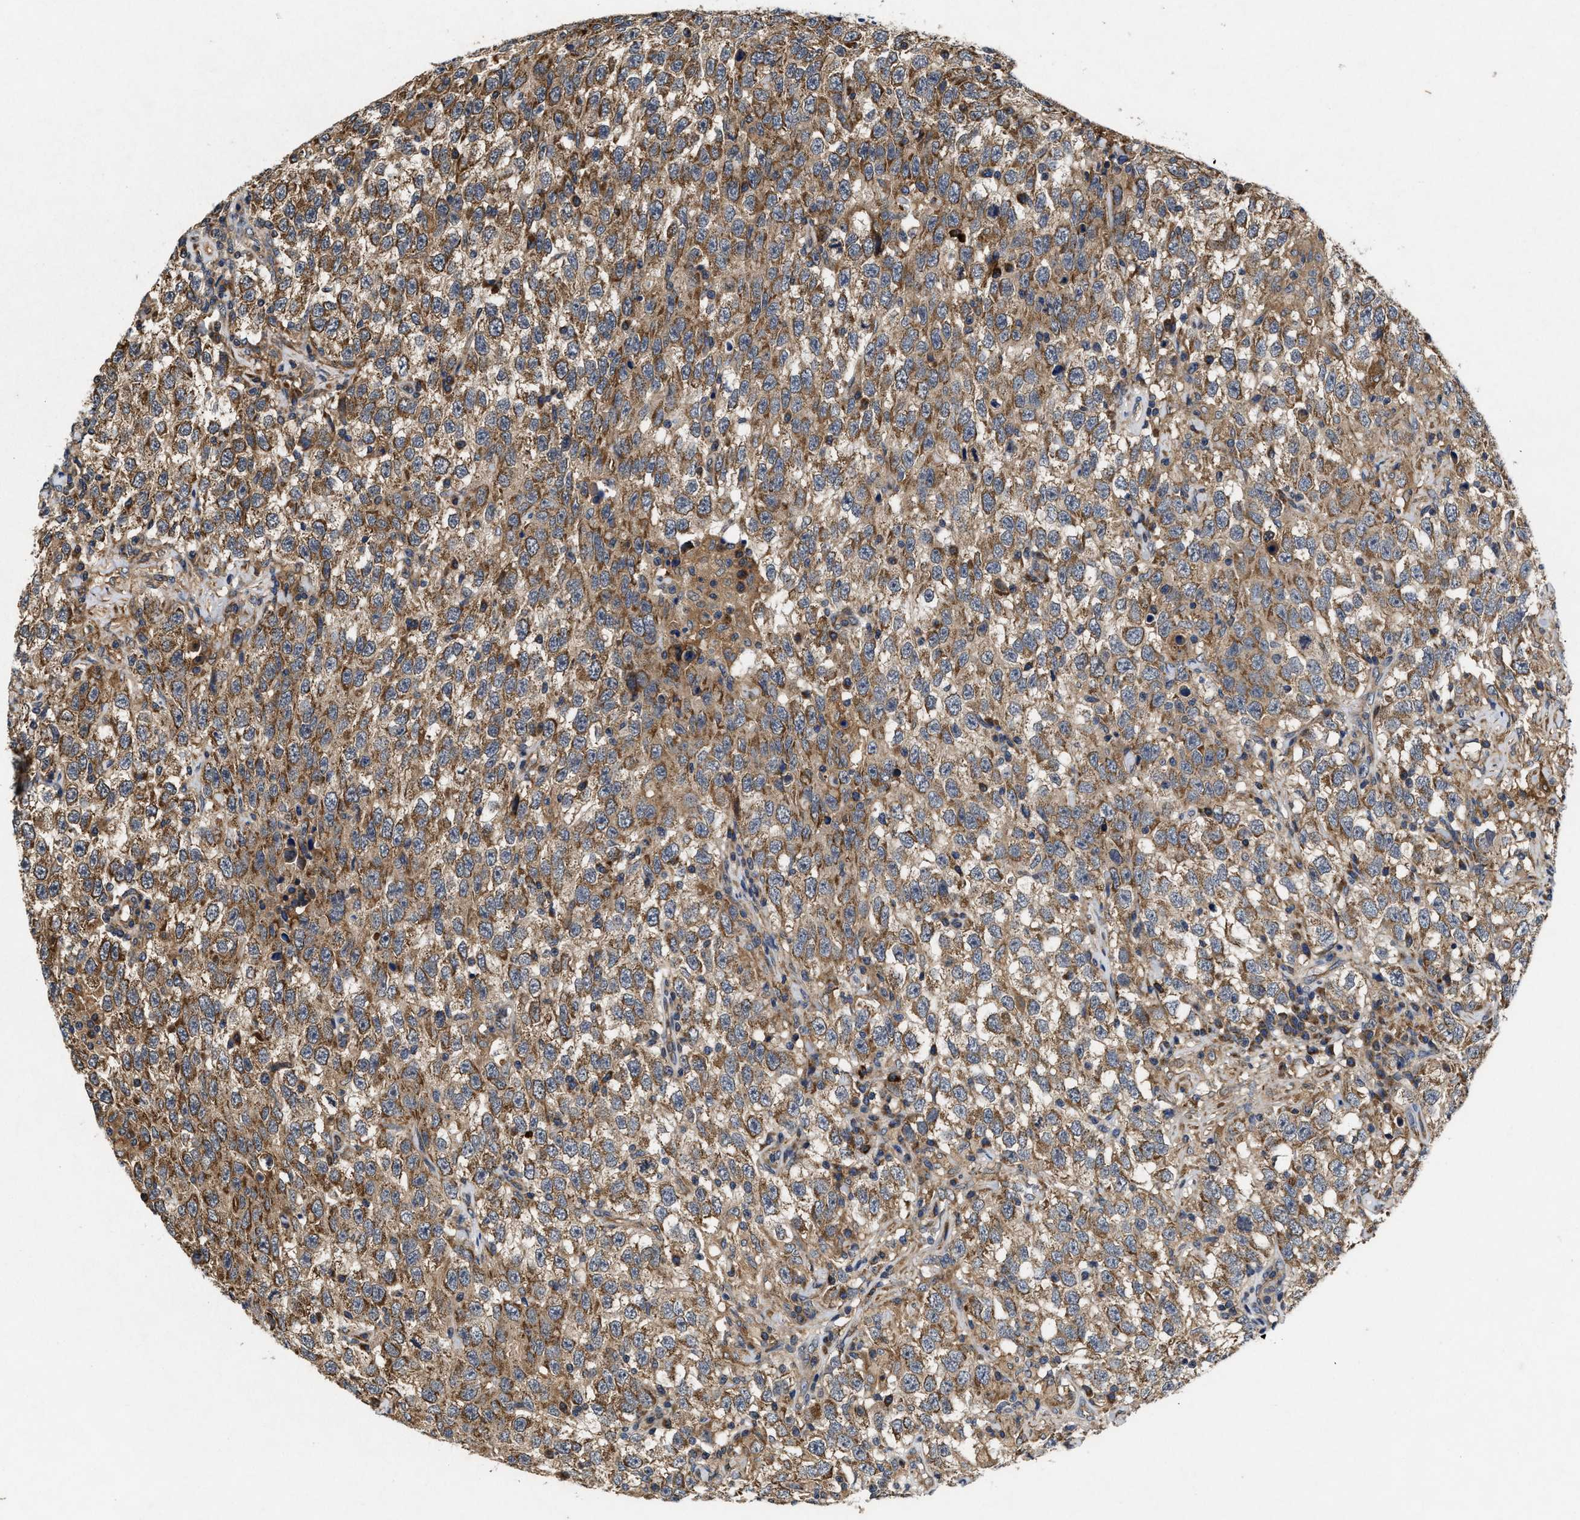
{"staining": {"intensity": "moderate", "quantity": ">75%", "location": "cytoplasmic/membranous"}, "tissue": "testis cancer", "cell_type": "Tumor cells", "image_type": "cancer", "snomed": [{"axis": "morphology", "description": "Seminoma, NOS"}, {"axis": "topography", "description": "Testis"}], "caption": "Protein staining displays moderate cytoplasmic/membranous positivity in about >75% of tumor cells in testis cancer.", "gene": "EFNA4", "patient": {"sex": "male", "age": 41}}